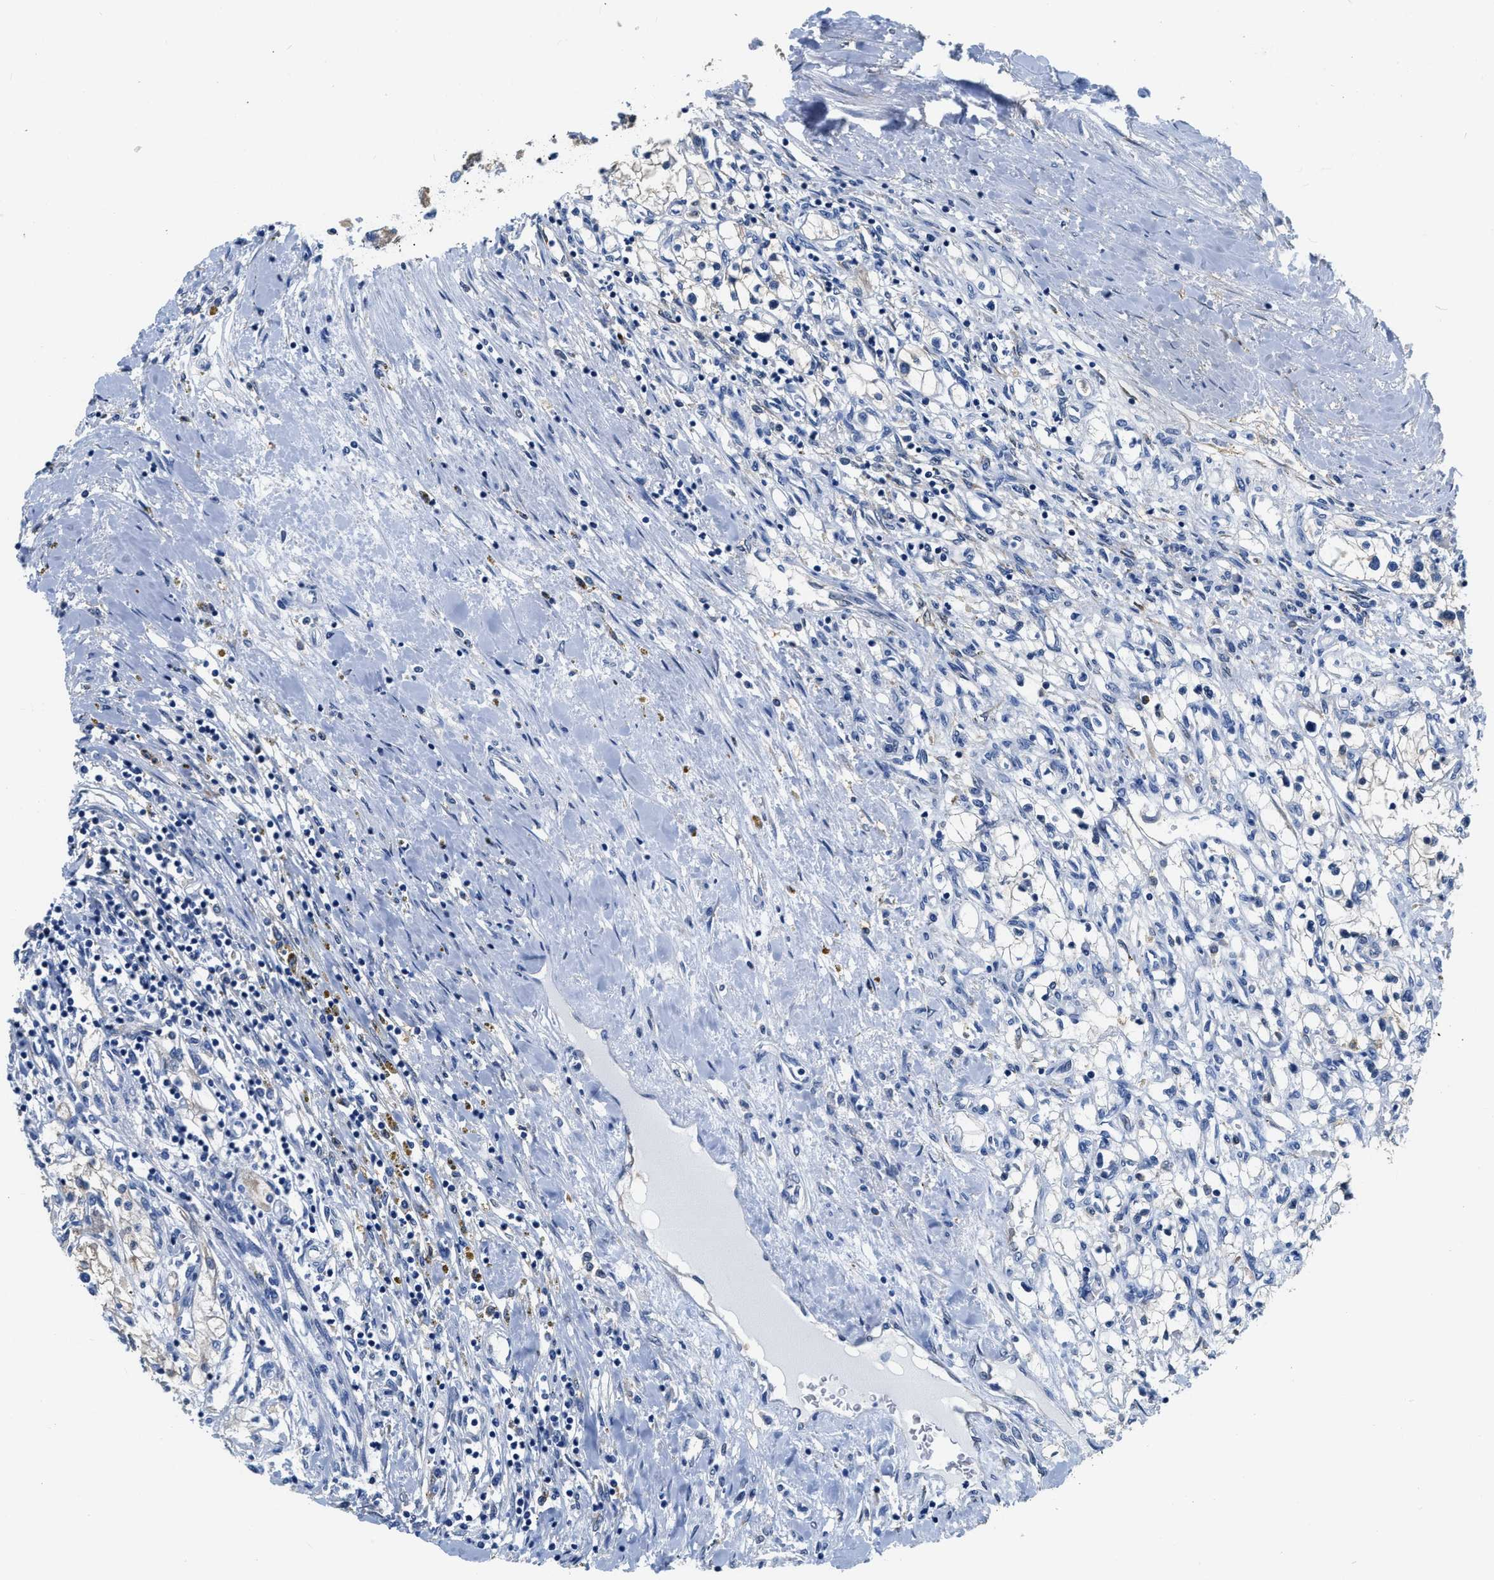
{"staining": {"intensity": "moderate", "quantity": "25%-75%", "location": "cytoplasmic/membranous"}, "tissue": "renal cancer", "cell_type": "Tumor cells", "image_type": "cancer", "snomed": [{"axis": "morphology", "description": "Adenocarcinoma, NOS"}, {"axis": "topography", "description": "Kidney"}], "caption": "IHC of adenocarcinoma (renal) demonstrates medium levels of moderate cytoplasmic/membranous expression in about 25%-75% of tumor cells.", "gene": "ZDHHC13", "patient": {"sex": "male", "age": 68}}